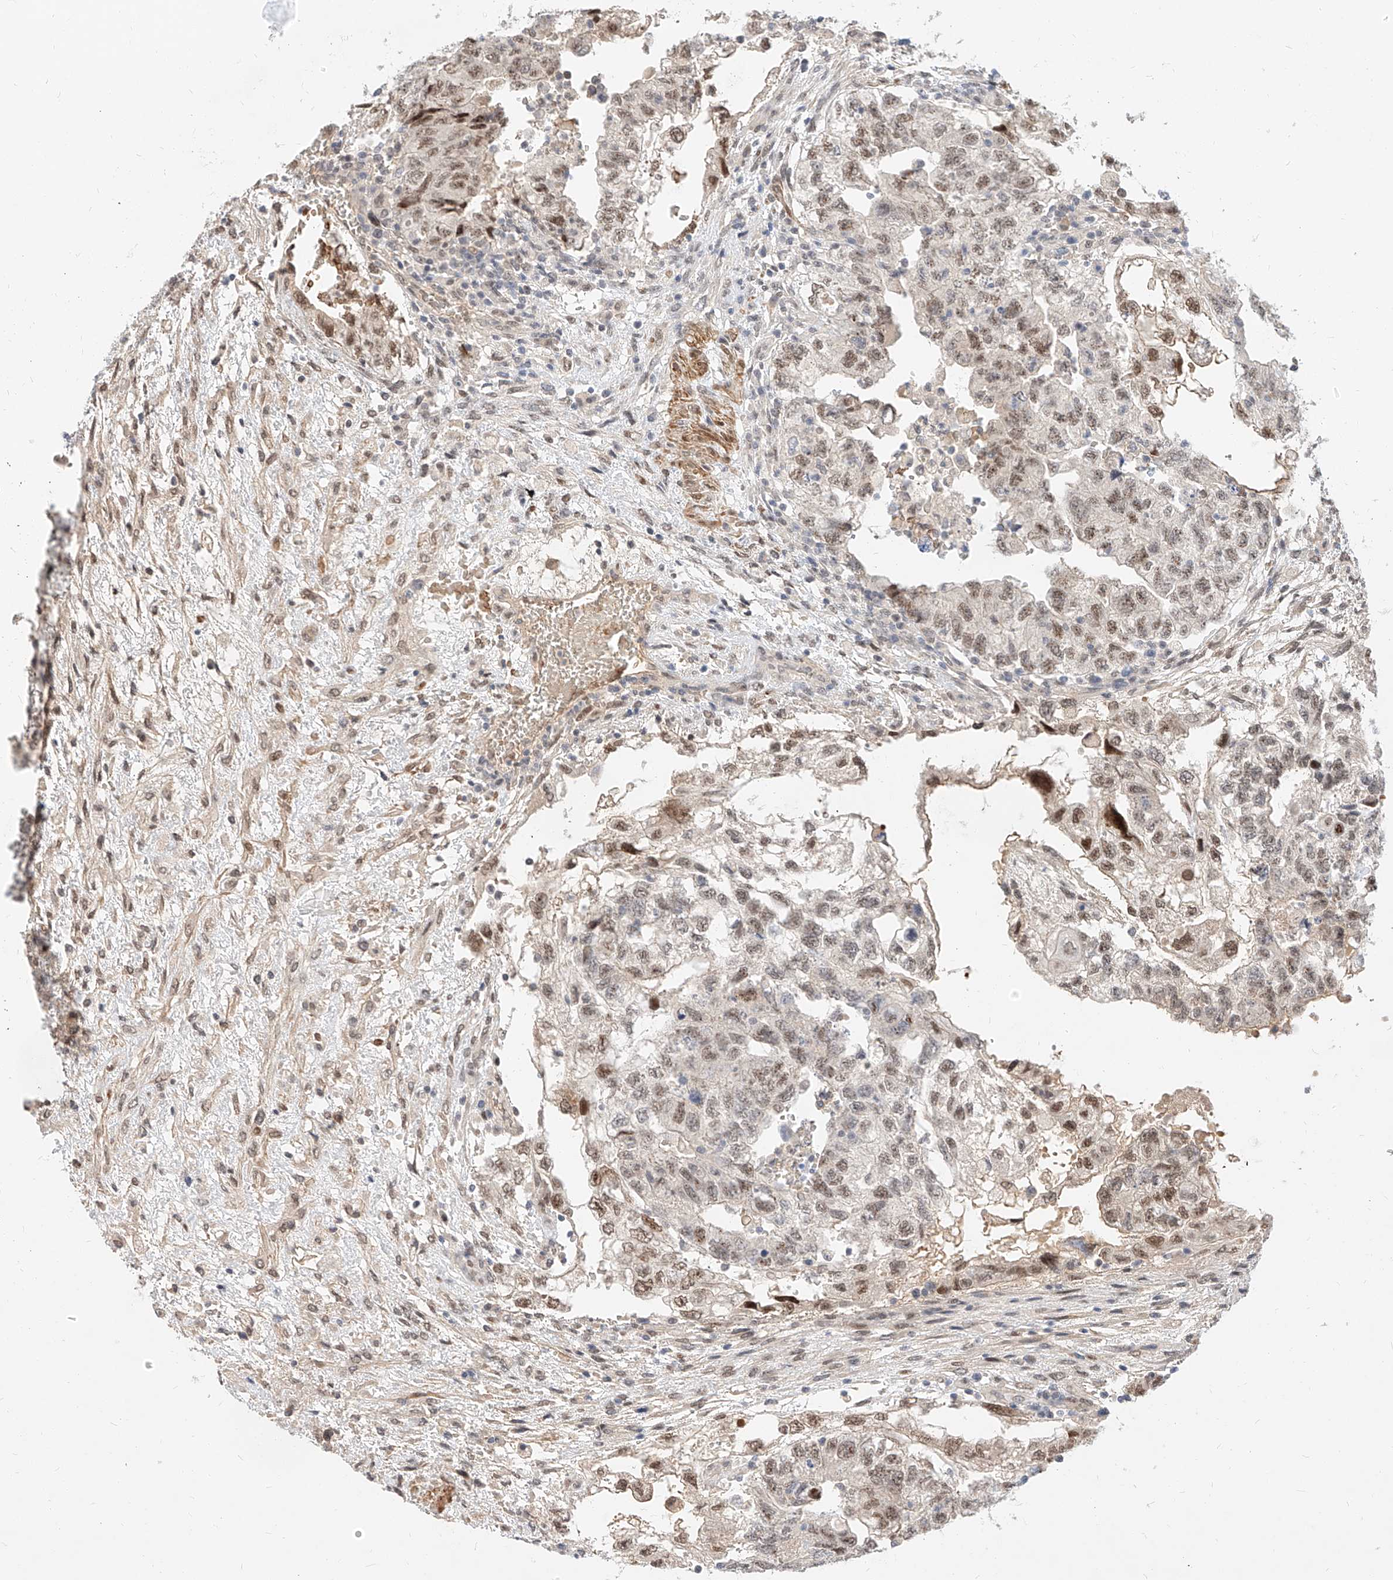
{"staining": {"intensity": "moderate", "quantity": ">75%", "location": "nuclear"}, "tissue": "testis cancer", "cell_type": "Tumor cells", "image_type": "cancer", "snomed": [{"axis": "morphology", "description": "Carcinoma, Embryonal, NOS"}, {"axis": "topography", "description": "Testis"}], "caption": "Embryonal carcinoma (testis) stained with DAB immunohistochemistry shows medium levels of moderate nuclear expression in approximately >75% of tumor cells. Immunohistochemistry stains the protein of interest in brown and the nuclei are stained blue.", "gene": "CBX8", "patient": {"sex": "male", "age": 36}}